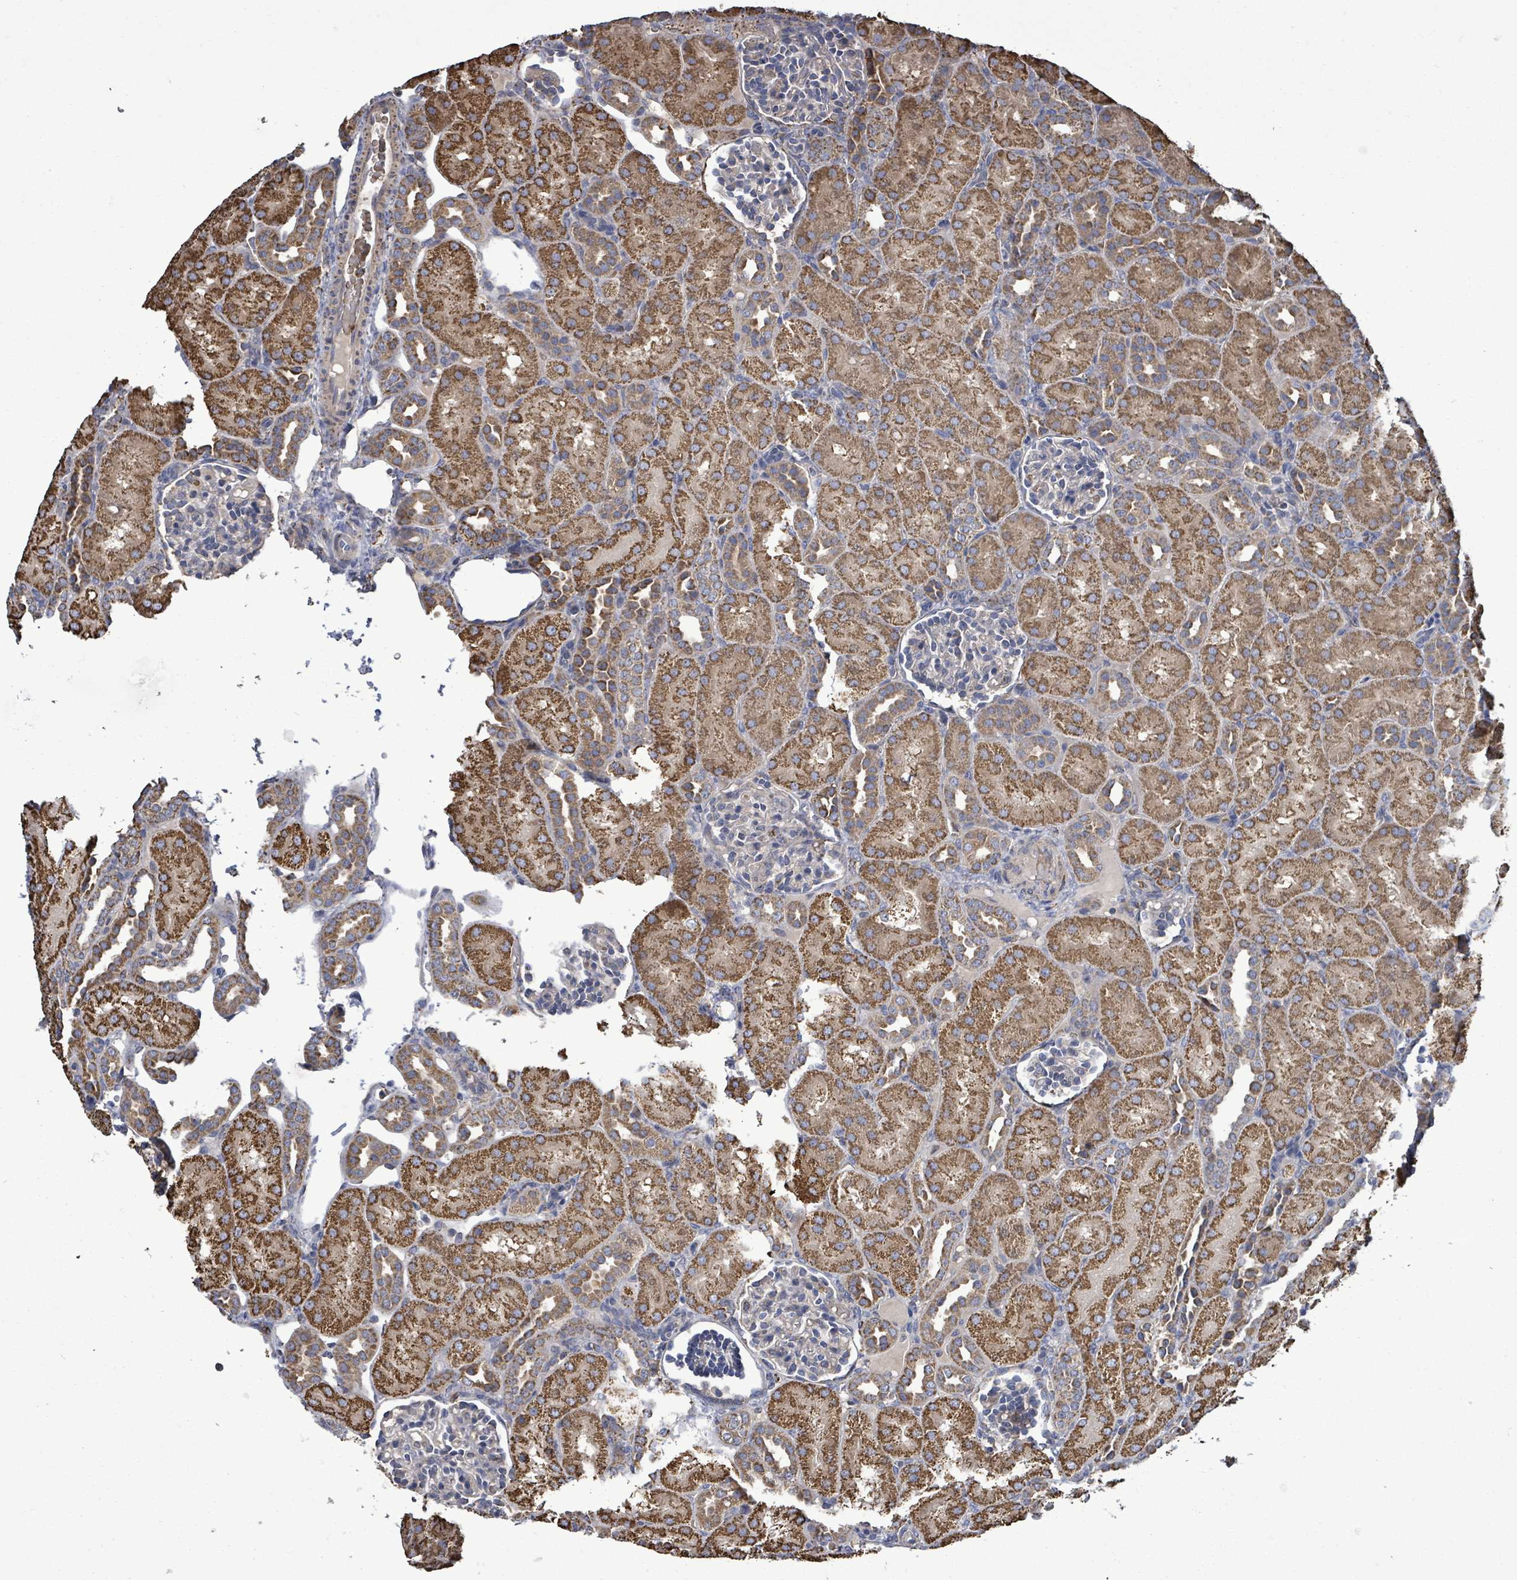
{"staining": {"intensity": "negative", "quantity": "none", "location": "none"}, "tissue": "kidney", "cell_type": "Cells in glomeruli", "image_type": "normal", "snomed": [{"axis": "morphology", "description": "Normal tissue, NOS"}, {"axis": "topography", "description": "Kidney"}], "caption": "This is an immunohistochemistry (IHC) image of normal human kidney. There is no staining in cells in glomeruli.", "gene": "MTMR12", "patient": {"sex": "male", "age": 1}}